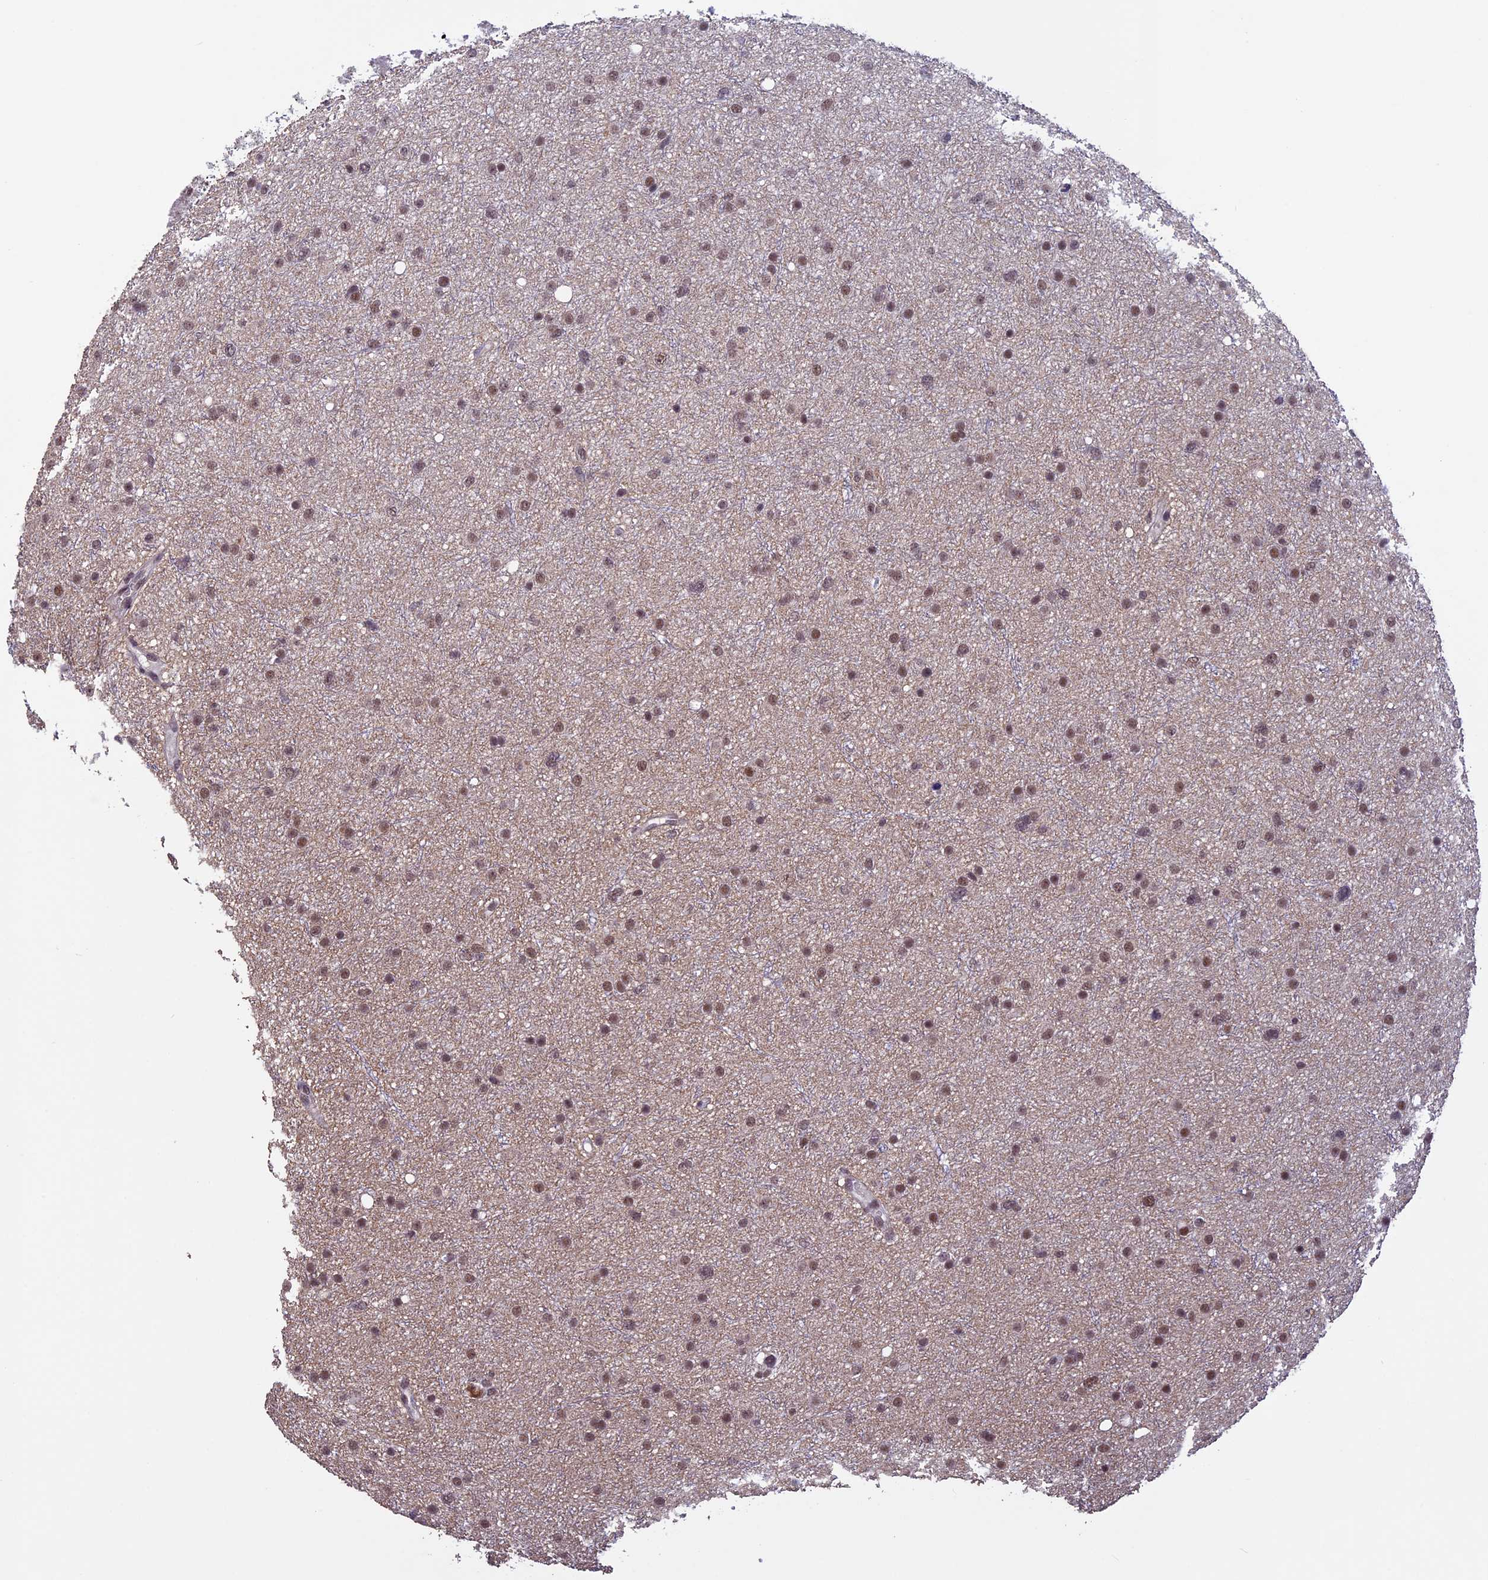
{"staining": {"intensity": "moderate", "quantity": ">75%", "location": "nuclear"}, "tissue": "glioma", "cell_type": "Tumor cells", "image_type": "cancer", "snomed": [{"axis": "morphology", "description": "Glioma, malignant, Low grade"}, {"axis": "topography", "description": "Cerebral cortex"}], "caption": "Human malignant glioma (low-grade) stained for a protein (brown) reveals moderate nuclear positive expression in approximately >75% of tumor cells.", "gene": "RNF40", "patient": {"sex": "female", "age": 39}}